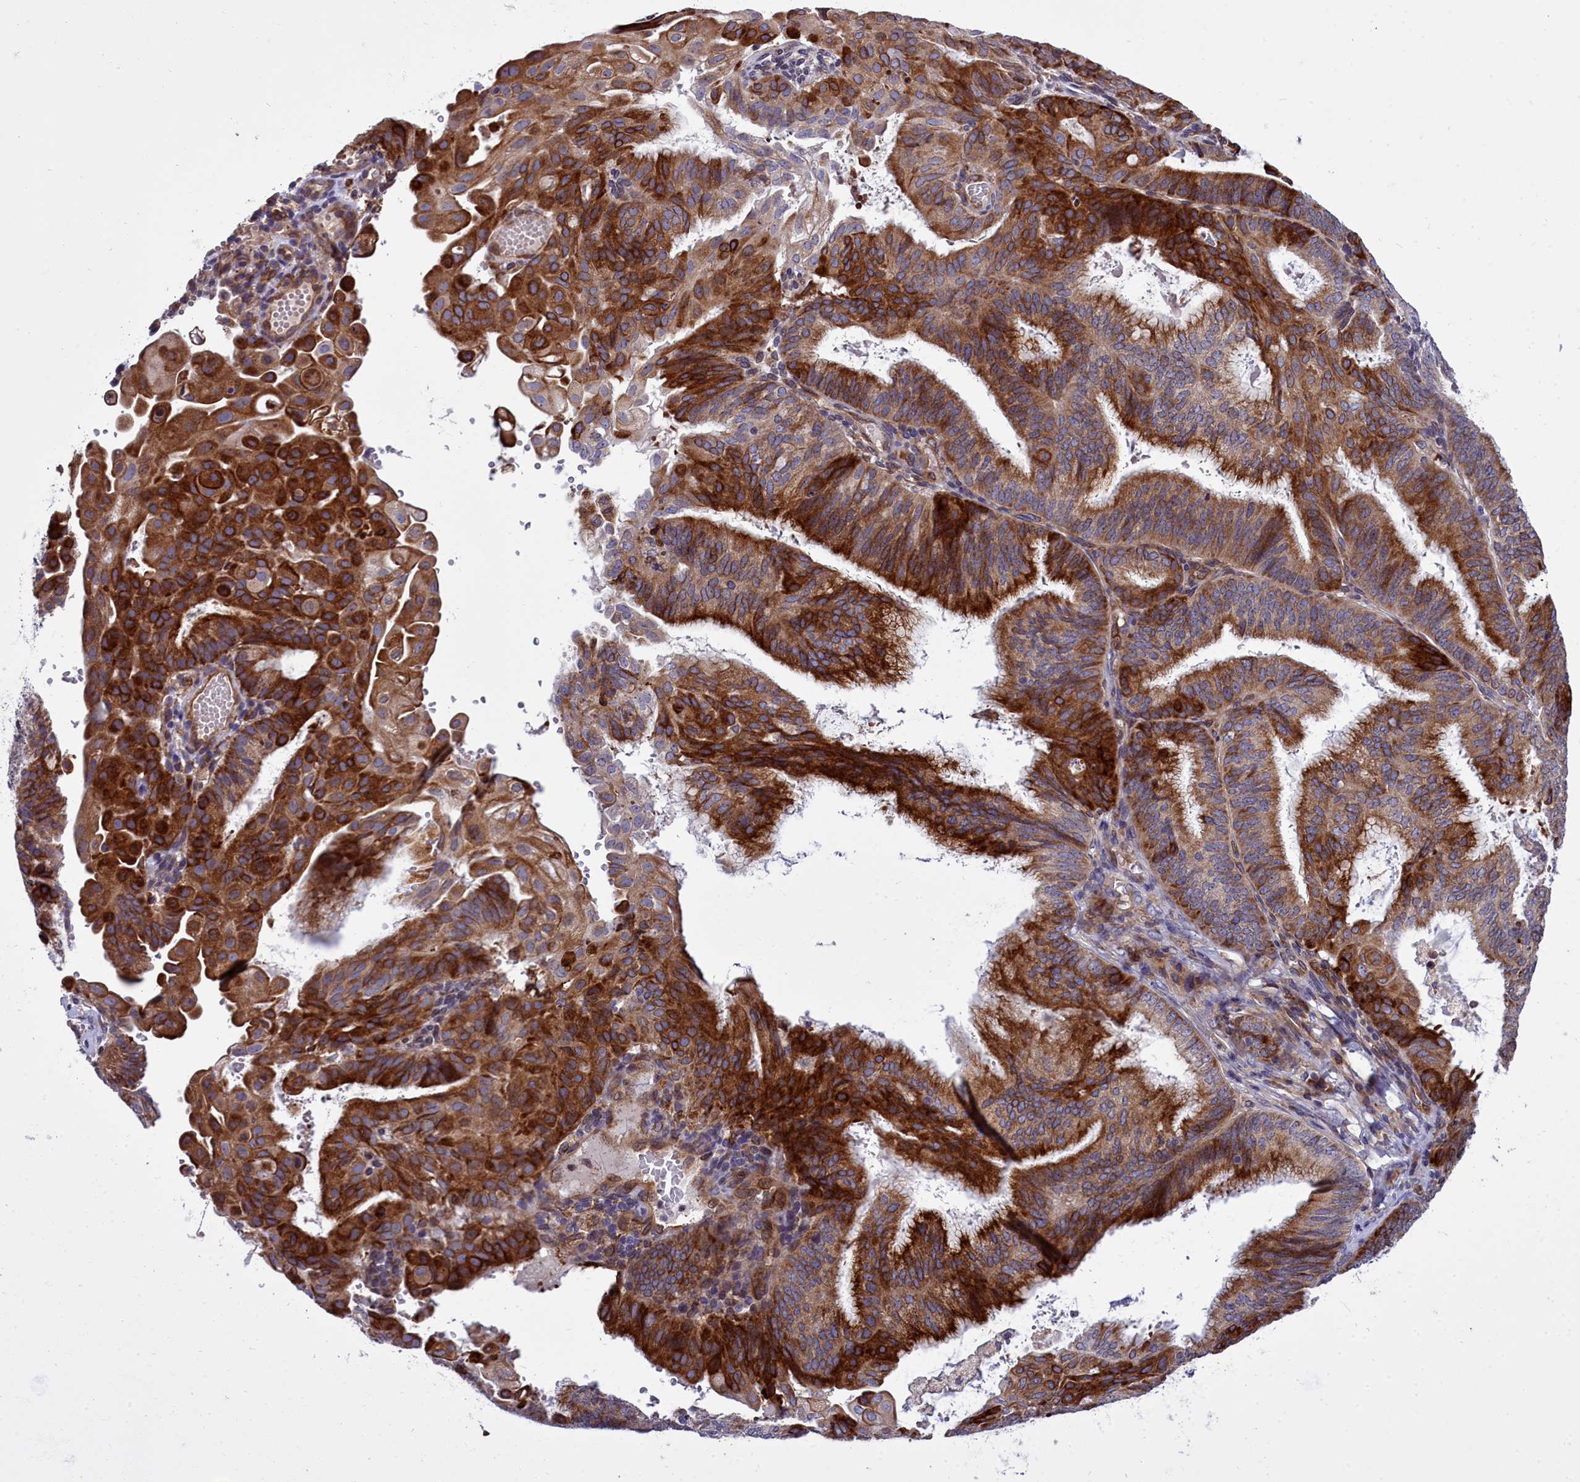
{"staining": {"intensity": "strong", "quantity": "25%-75%", "location": "cytoplasmic/membranous"}, "tissue": "endometrial cancer", "cell_type": "Tumor cells", "image_type": "cancer", "snomed": [{"axis": "morphology", "description": "Adenocarcinoma, NOS"}, {"axis": "topography", "description": "Endometrium"}], "caption": "A high amount of strong cytoplasmic/membranous staining is present in about 25%-75% of tumor cells in endometrial cancer tissue.", "gene": "RAPGEF4", "patient": {"sex": "female", "age": 49}}